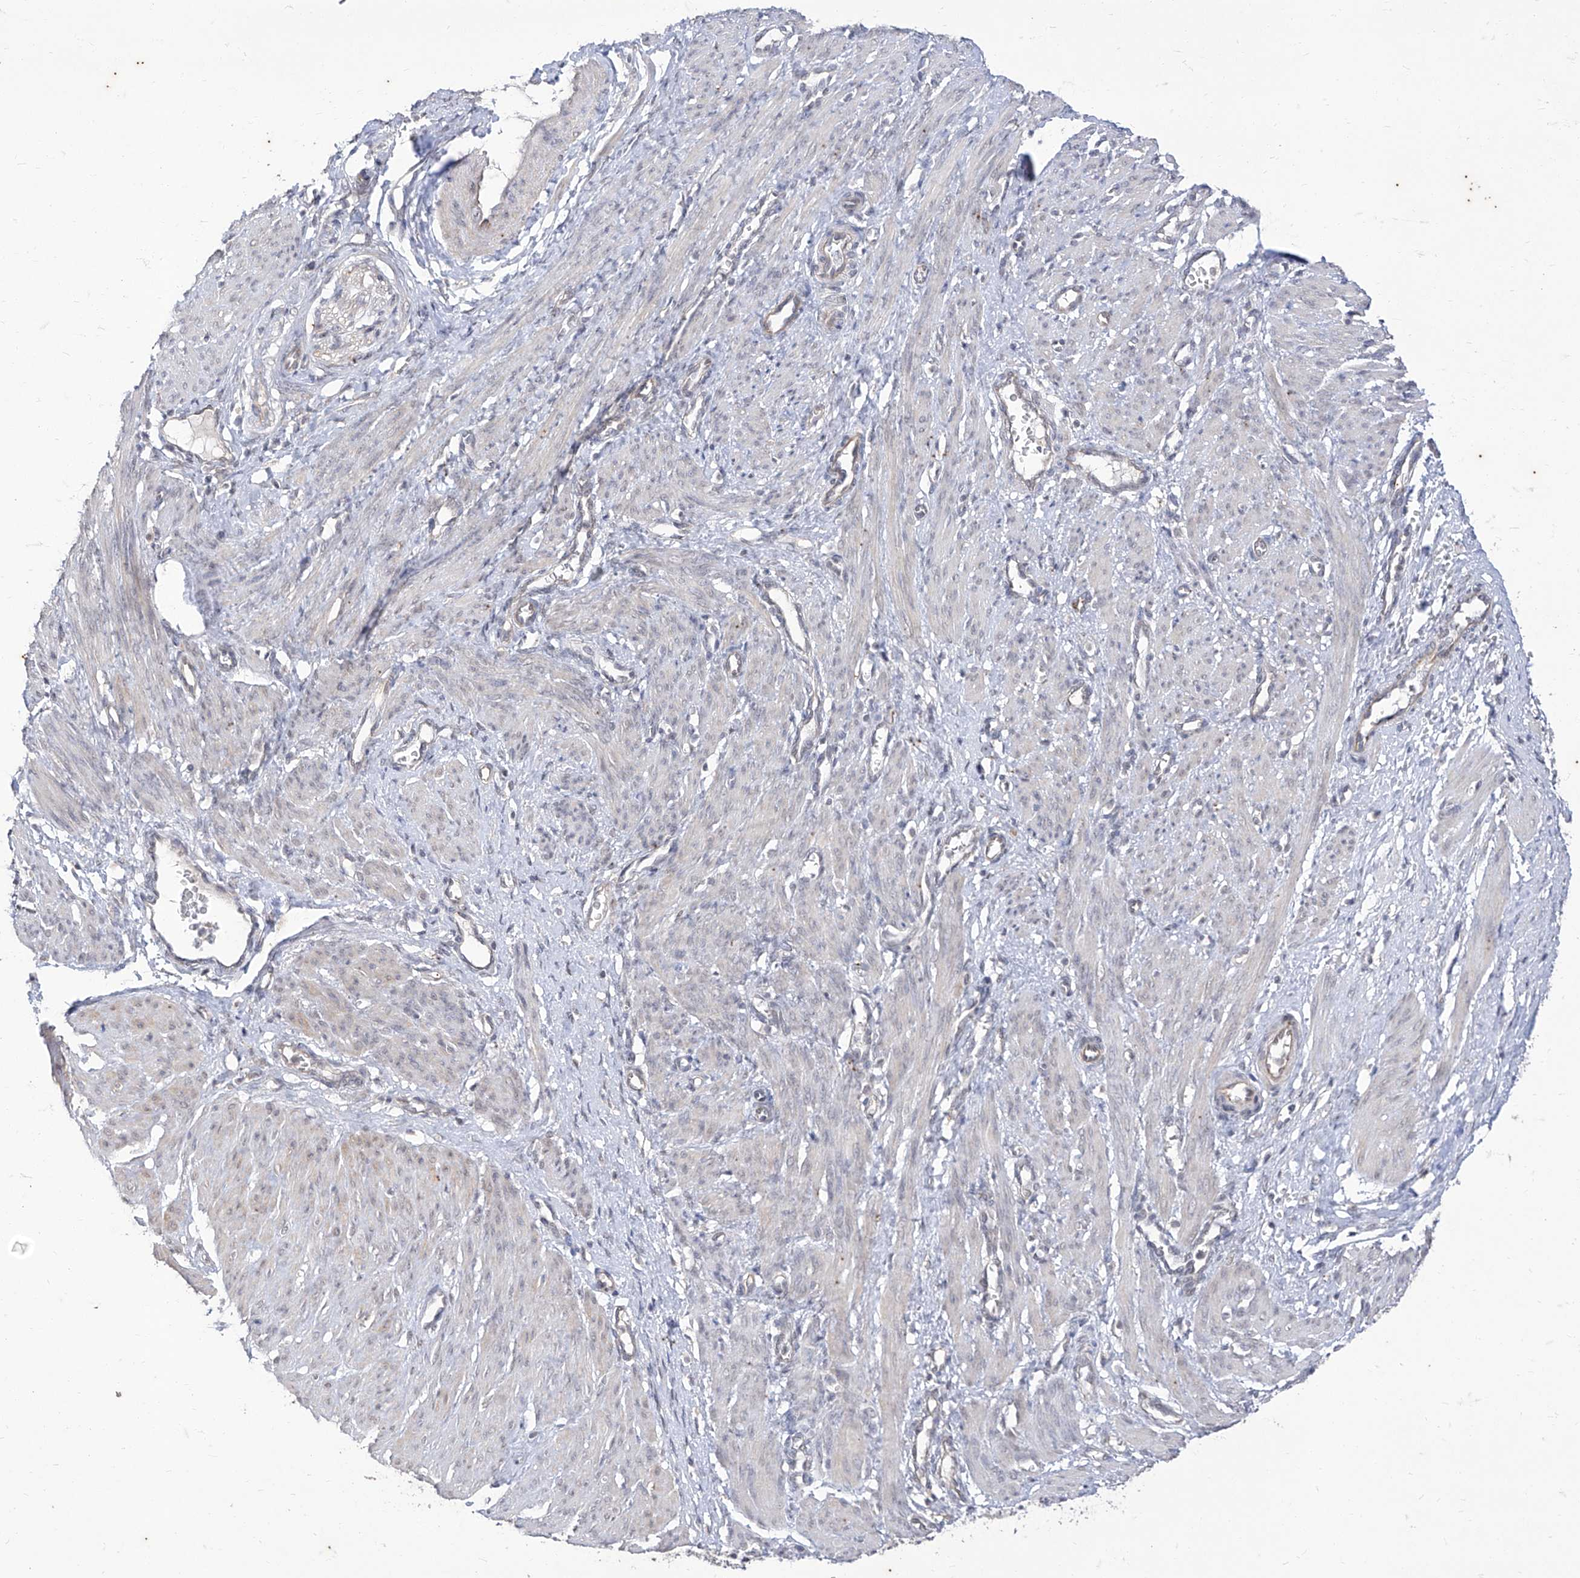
{"staining": {"intensity": "weak", "quantity": "<25%", "location": "cytoplasmic/membranous"}, "tissue": "smooth muscle", "cell_type": "Smooth muscle cells", "image_type": "normal", "snomed": [{"axis": "morphology", "description": "Normal tissue, NOS"}, {"axis": "topography", "description": "Endometrium"}], "caption": "Immunohistochemical staining of benign human smooth muscle reveals no significant staining in smooth muscle cells.", "gene": "PHF20L1", "patient": {"sex": "female", "age": 33}}